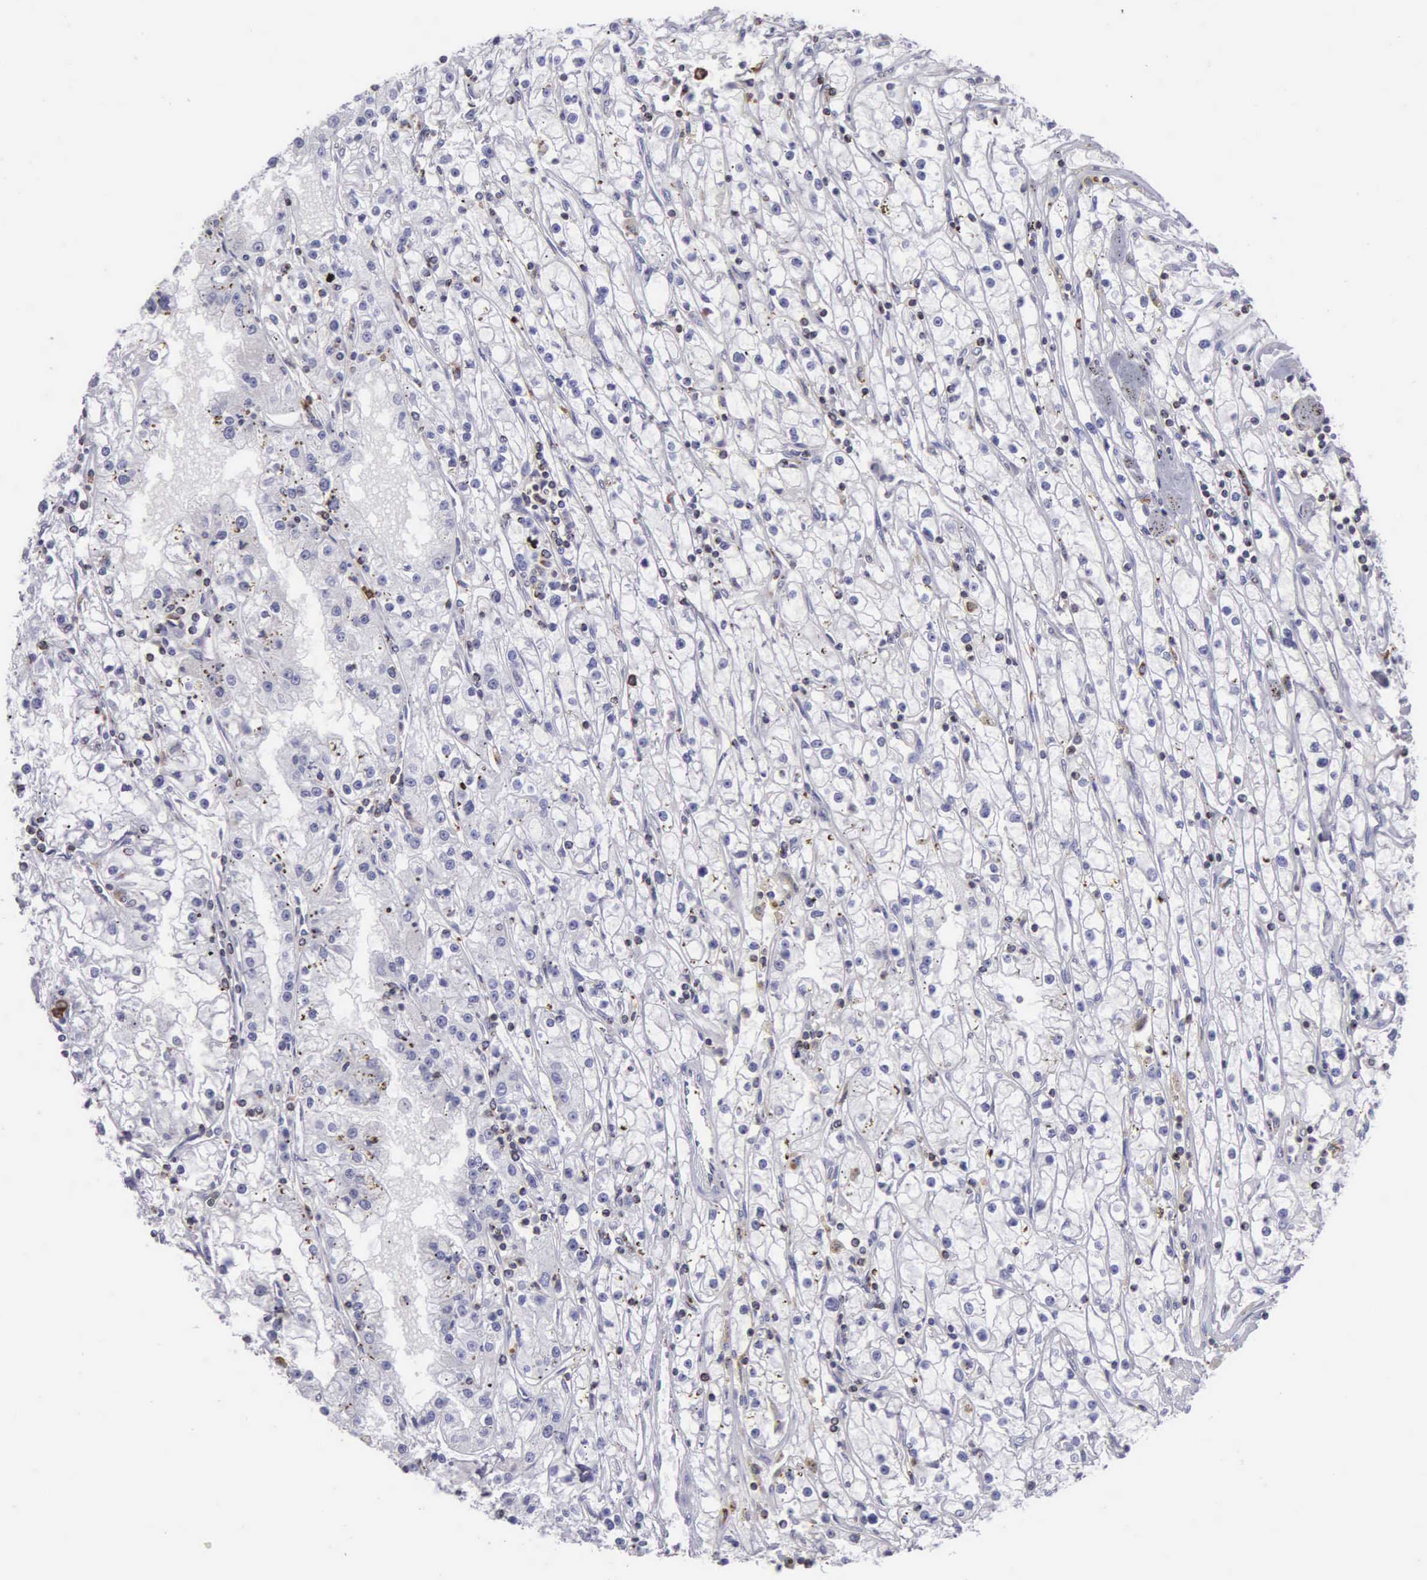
{"staining": {"intensity": "negative", "quantity": "none", "location": "none"}, "tissue": "renal cancer", "cell_type": "Tumor cells", "image_type": "cancer", "snomed": [{"axis": "morphology", "description": "Adenocarcinoma, NOS"}, {"axis": "topography", "description": "Kidney"}], "caption": "This is an immunohistochemistry histopathology image of renal cancer. There is no expression in tumor cells.", "gene": "SRGN", "patient": {"sex": "male", "age": 56}}